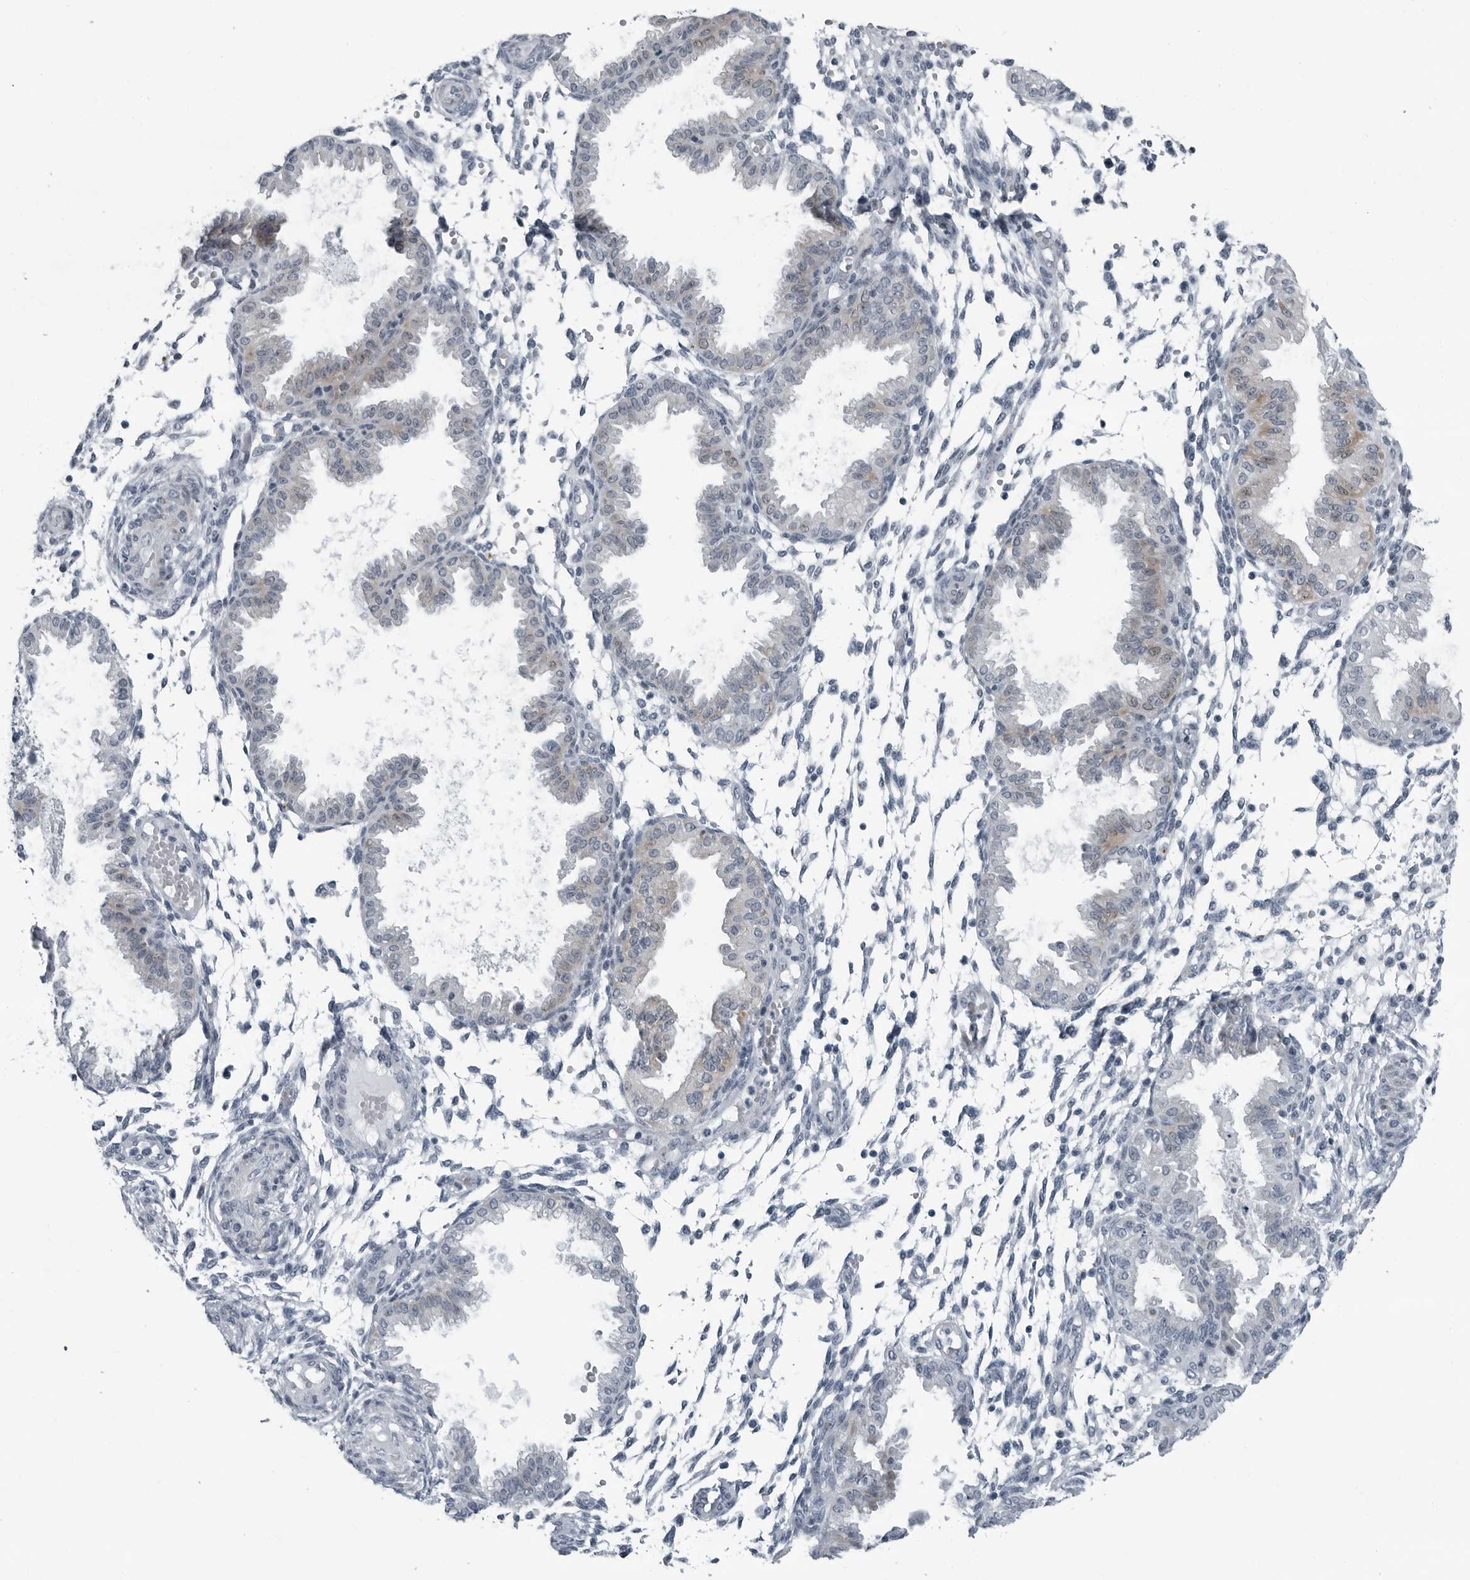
{"staining": {"intensity": "negative", "quantity": "none", "location": "none"}, "tissue": "endometrium", "cell_type": "Cells in endometrial stroma", "image_type": "normal", "snomed": [{"axis": "morphology", "description": "Normal tissue, NOS"}, {"axis": "topography", "description": "Endometrium"}], "caption": "Protein analysis of unremarkable endometrium shows no significant positivity in cells in endometrial stroma. The staining is performed using DAB brown chromogen with nuclei counter-stained in using hematoxylin.", "gene": "PDCD11", "patient": {"sex": "female", "age": 33}}